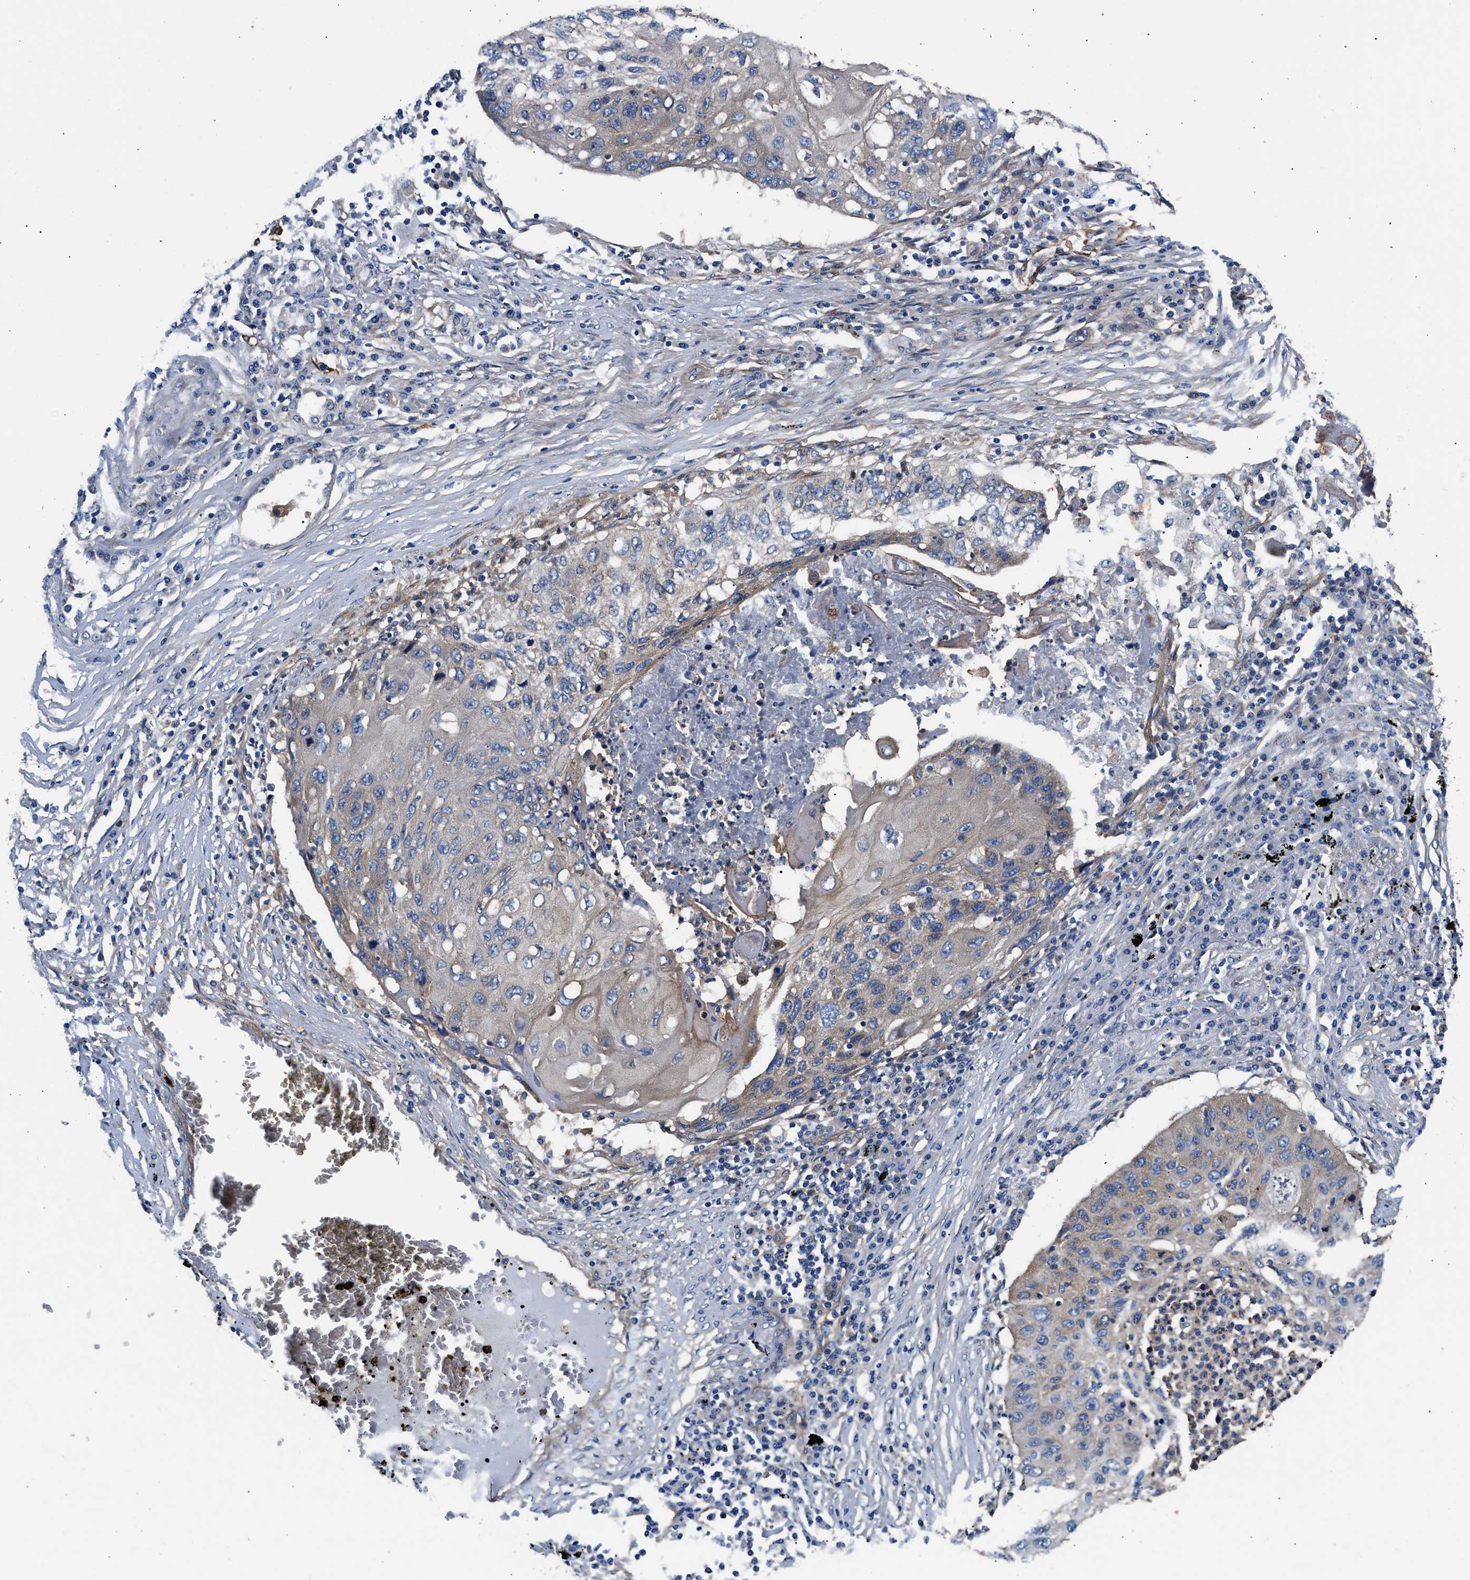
{"staining": {"intensity": "weak", "quantity": "<25%", "location": "cytoplasmic/membranous"}, "tissue": "lung cancer", "cell_type": "Tumor cells", "image_type": "cancer", "snomed": [{"axis": "morphology", "description": "Squamous cell carcinoma, NOS"}, {"axis": "topography", "description": "Lung"}], "caption": "Tumor cells show no significant protein staining in squamous cell carcinoma (lung).", "gene": "SH3GL1", "patient": {"sex": "female", "age": 63}}